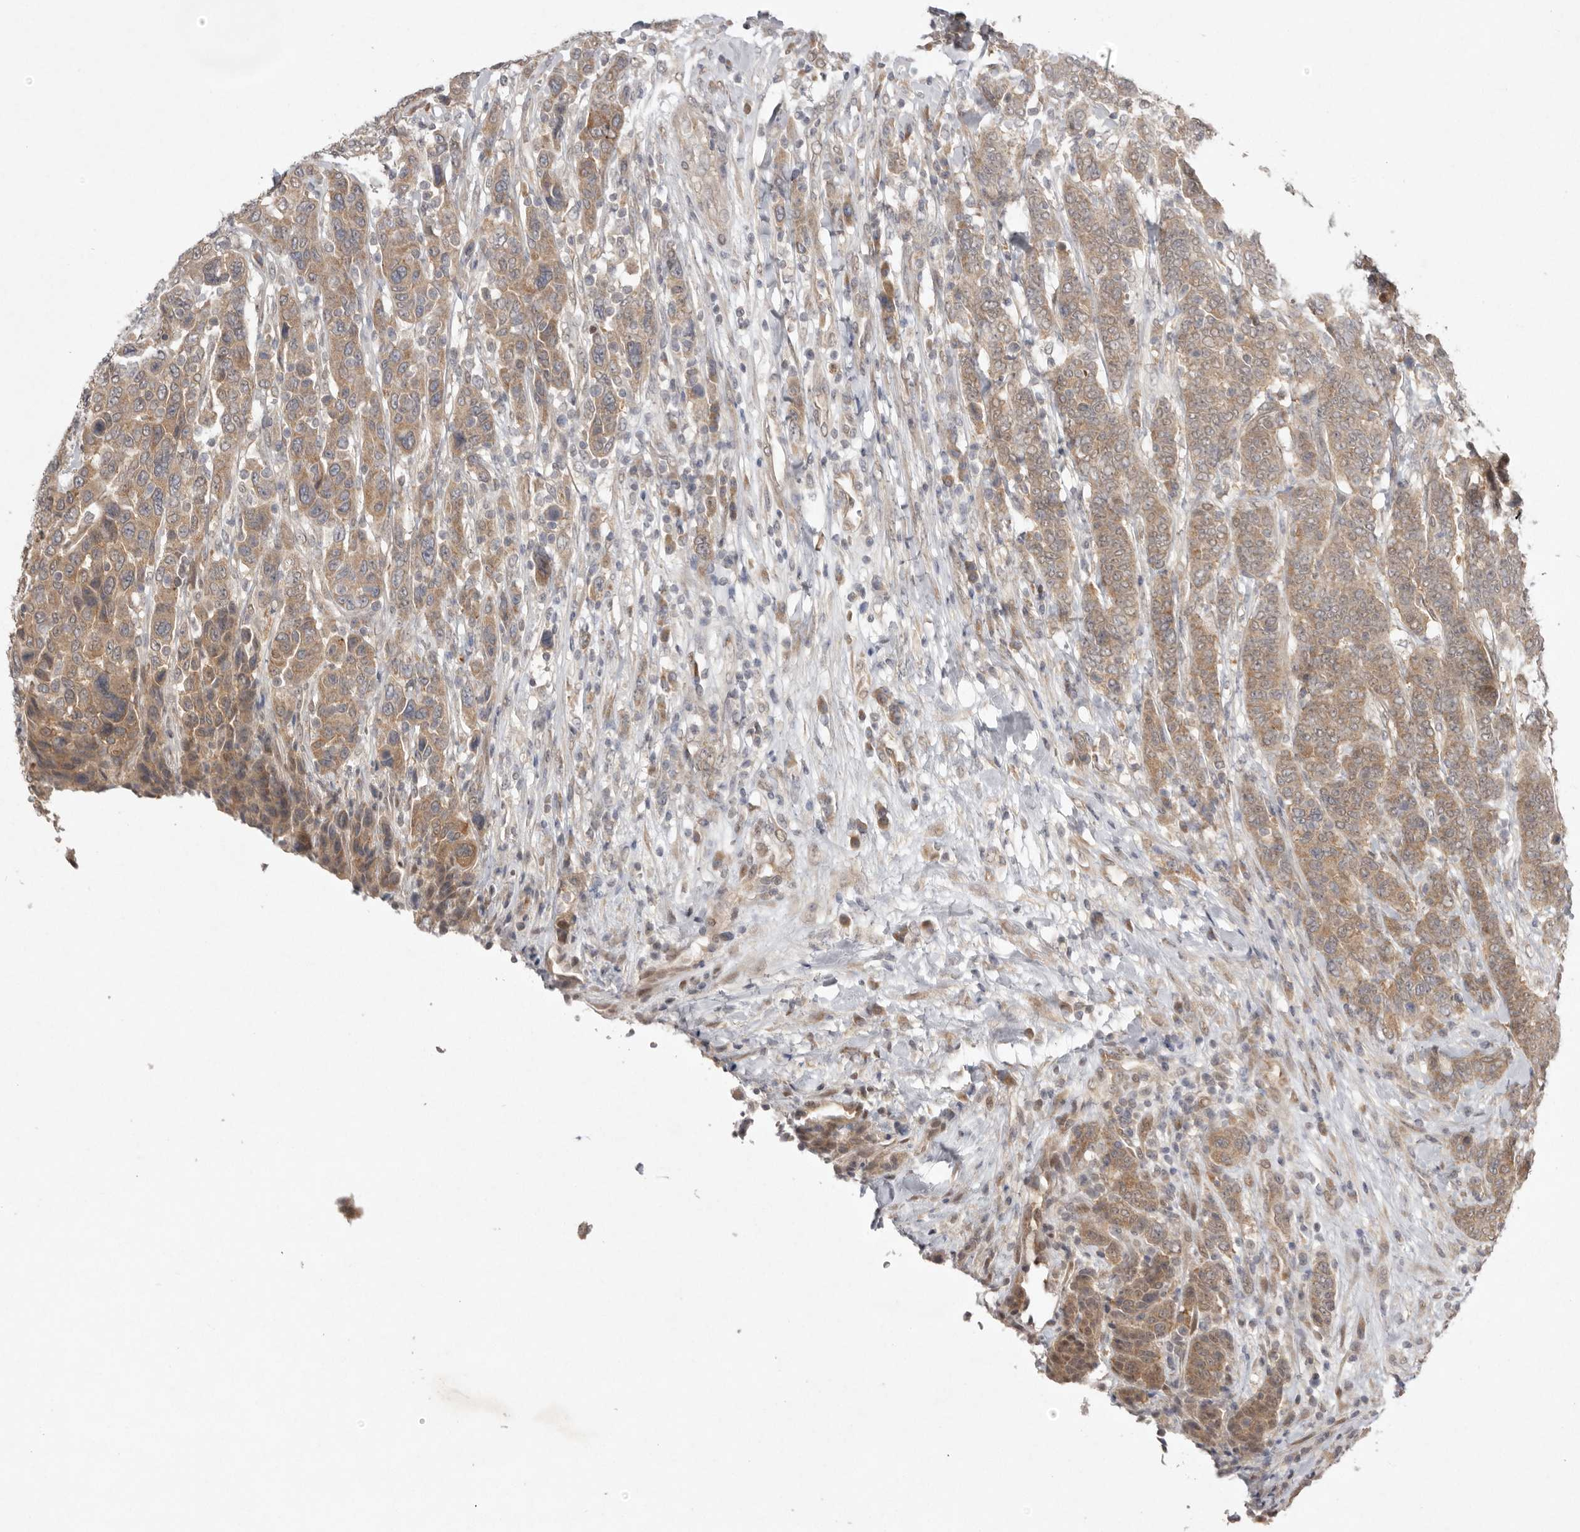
{"staining": {"intensity": "moderate", "quantity": ">75%", "location": "cytoplasmic/membranous"}, "tissue": "breast cancer", "cell_type": "Tumor cells", "image_type": "cancer", "snomed": [{"axis": "morphology", "description": "Duct carcinoma"}, {"axis": "topography", "description": "Breast"}], "caption": "Infiltrating ductal carcinoma (breast) stained with a brown dye shows moderate cytoplasmic/membranous positive positivity in approximately >75% of tumor cells.", "gene": "NSUN4", "patient": {"sex": "female", "age": 37}}